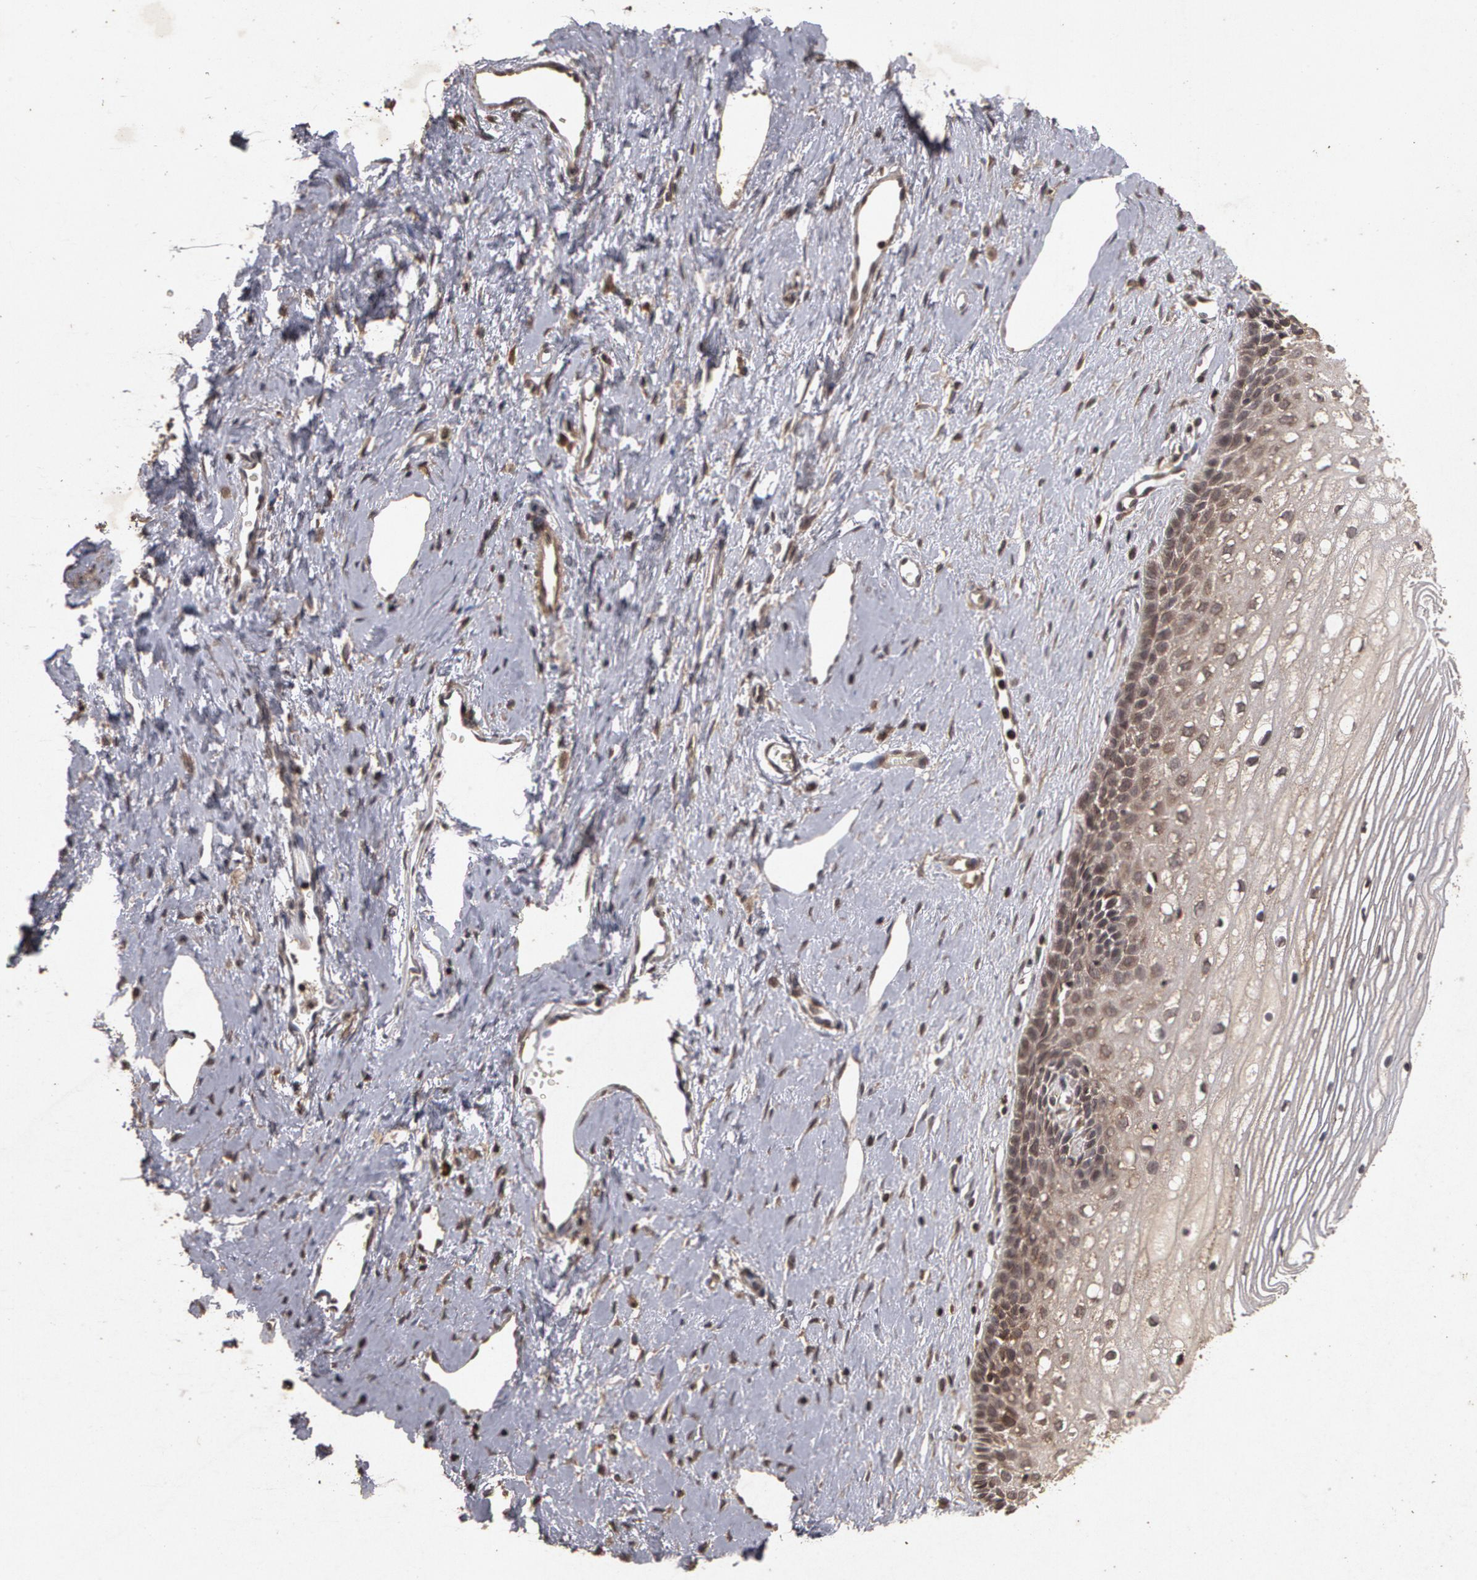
{"staining": {"intensity": "weak", "quantity": ">75%", "location": "cytoplasmic/membranous"}, "tissue": "cervix", "cell_type": "Glandular cells", "image_type": "normal", "snomed": [{"axis": "morphology", "description": "Normal tissue, NOS"}, {"axis": "topography", "description": "Cervix"}], "caption": "Weak cytoplasmic/membranous positivity is present in about >75% of glandular cells in normal cervix.", "gene": "CALR", "patient": {"sex": "female", "age": 40}}